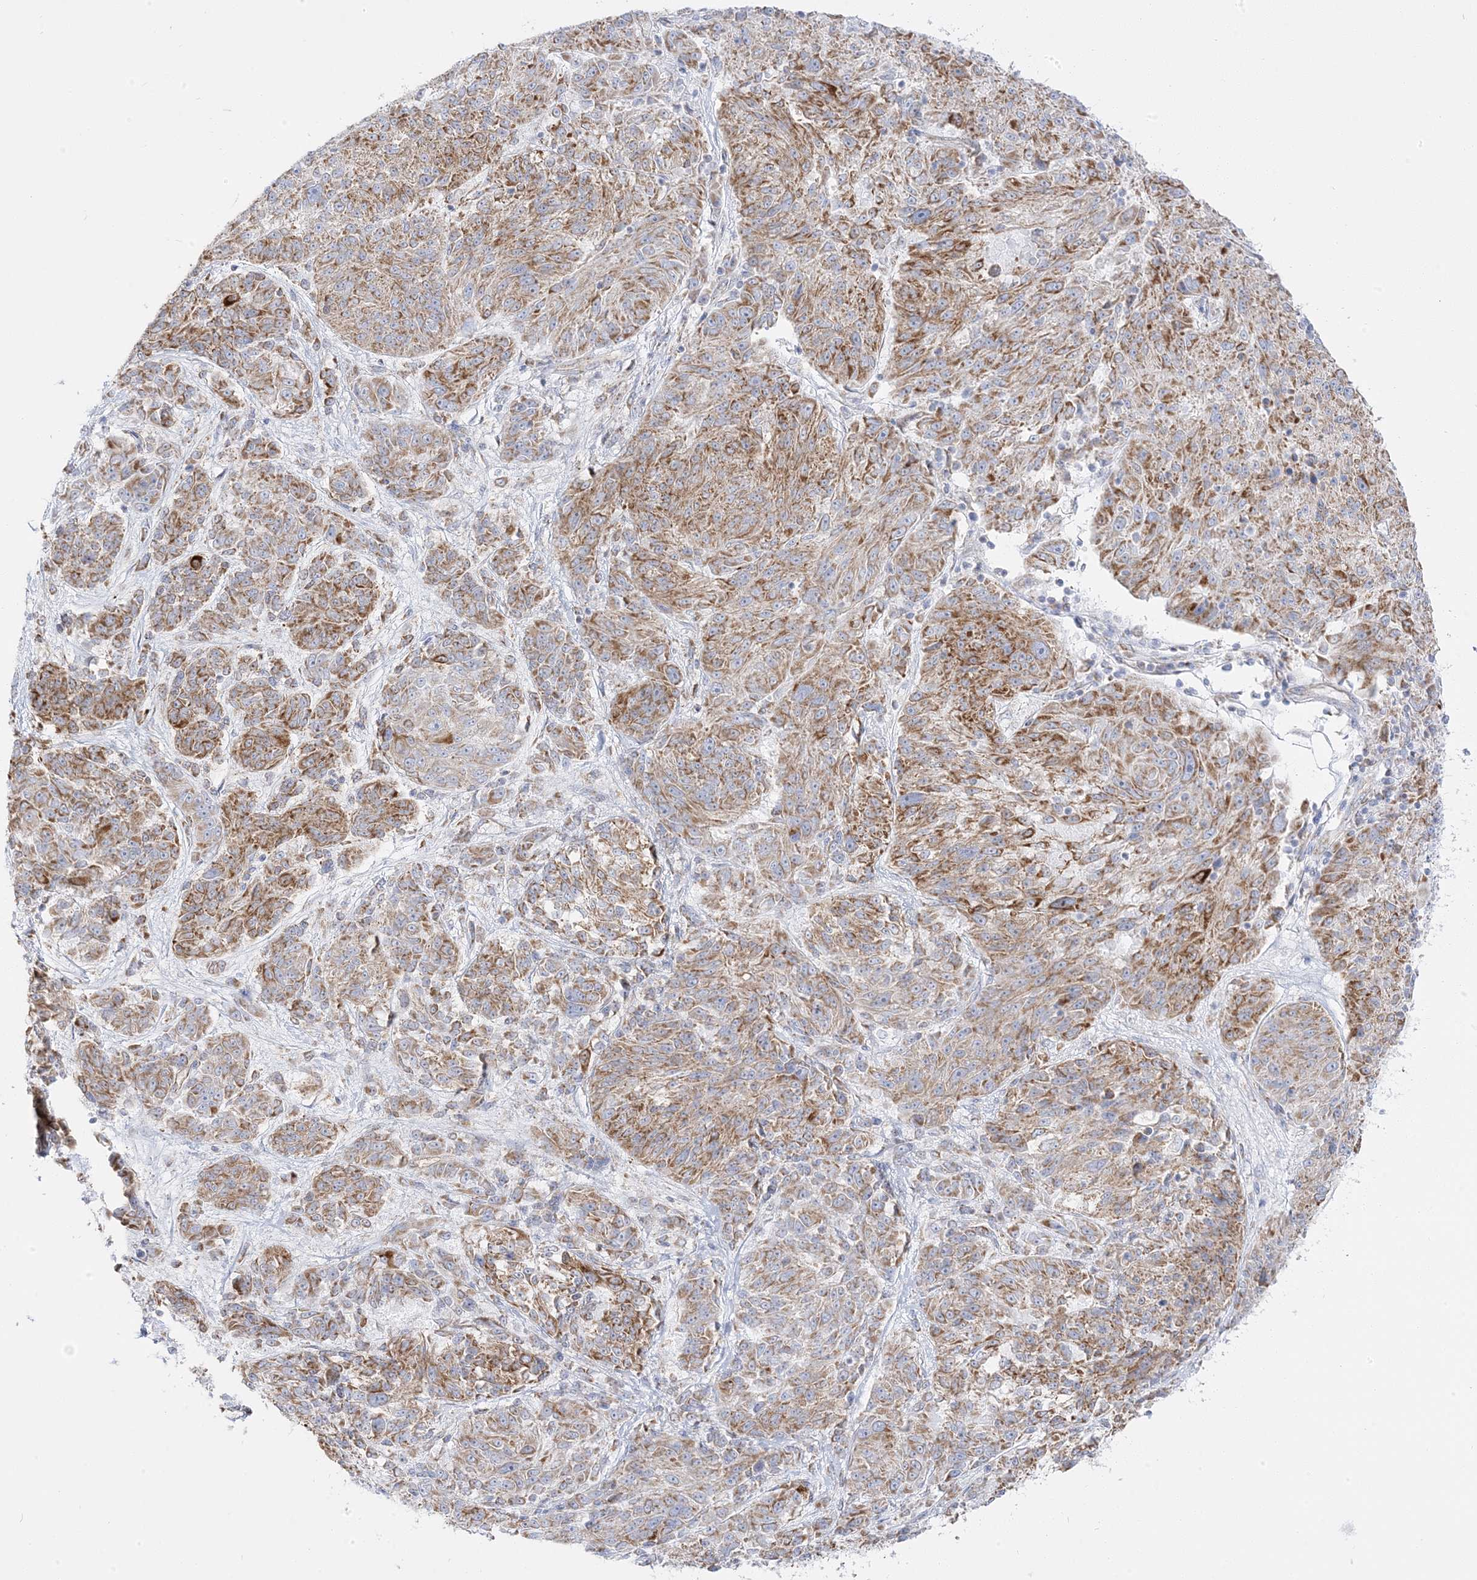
{"staining": {"intensity": "moderate", "quantity": ">75%", "location": "cytoplasmic/membranous"}, "tissue": "melanoma", "cell_type": "Tumor cells", "image_type": "cancer", "snomed": [{"axis": "morphology", "description": "Malignant melanoma, NOS"}, {"axis": "topography", "description": "Skin"}], "caption": "Tumor cells demonstrate medium levels of moderate cytoplasmic/membranous staining in about >75% of cells in melanoma.", "gene": "PCCB", "patient": {"sex": "male", "age": 53}}